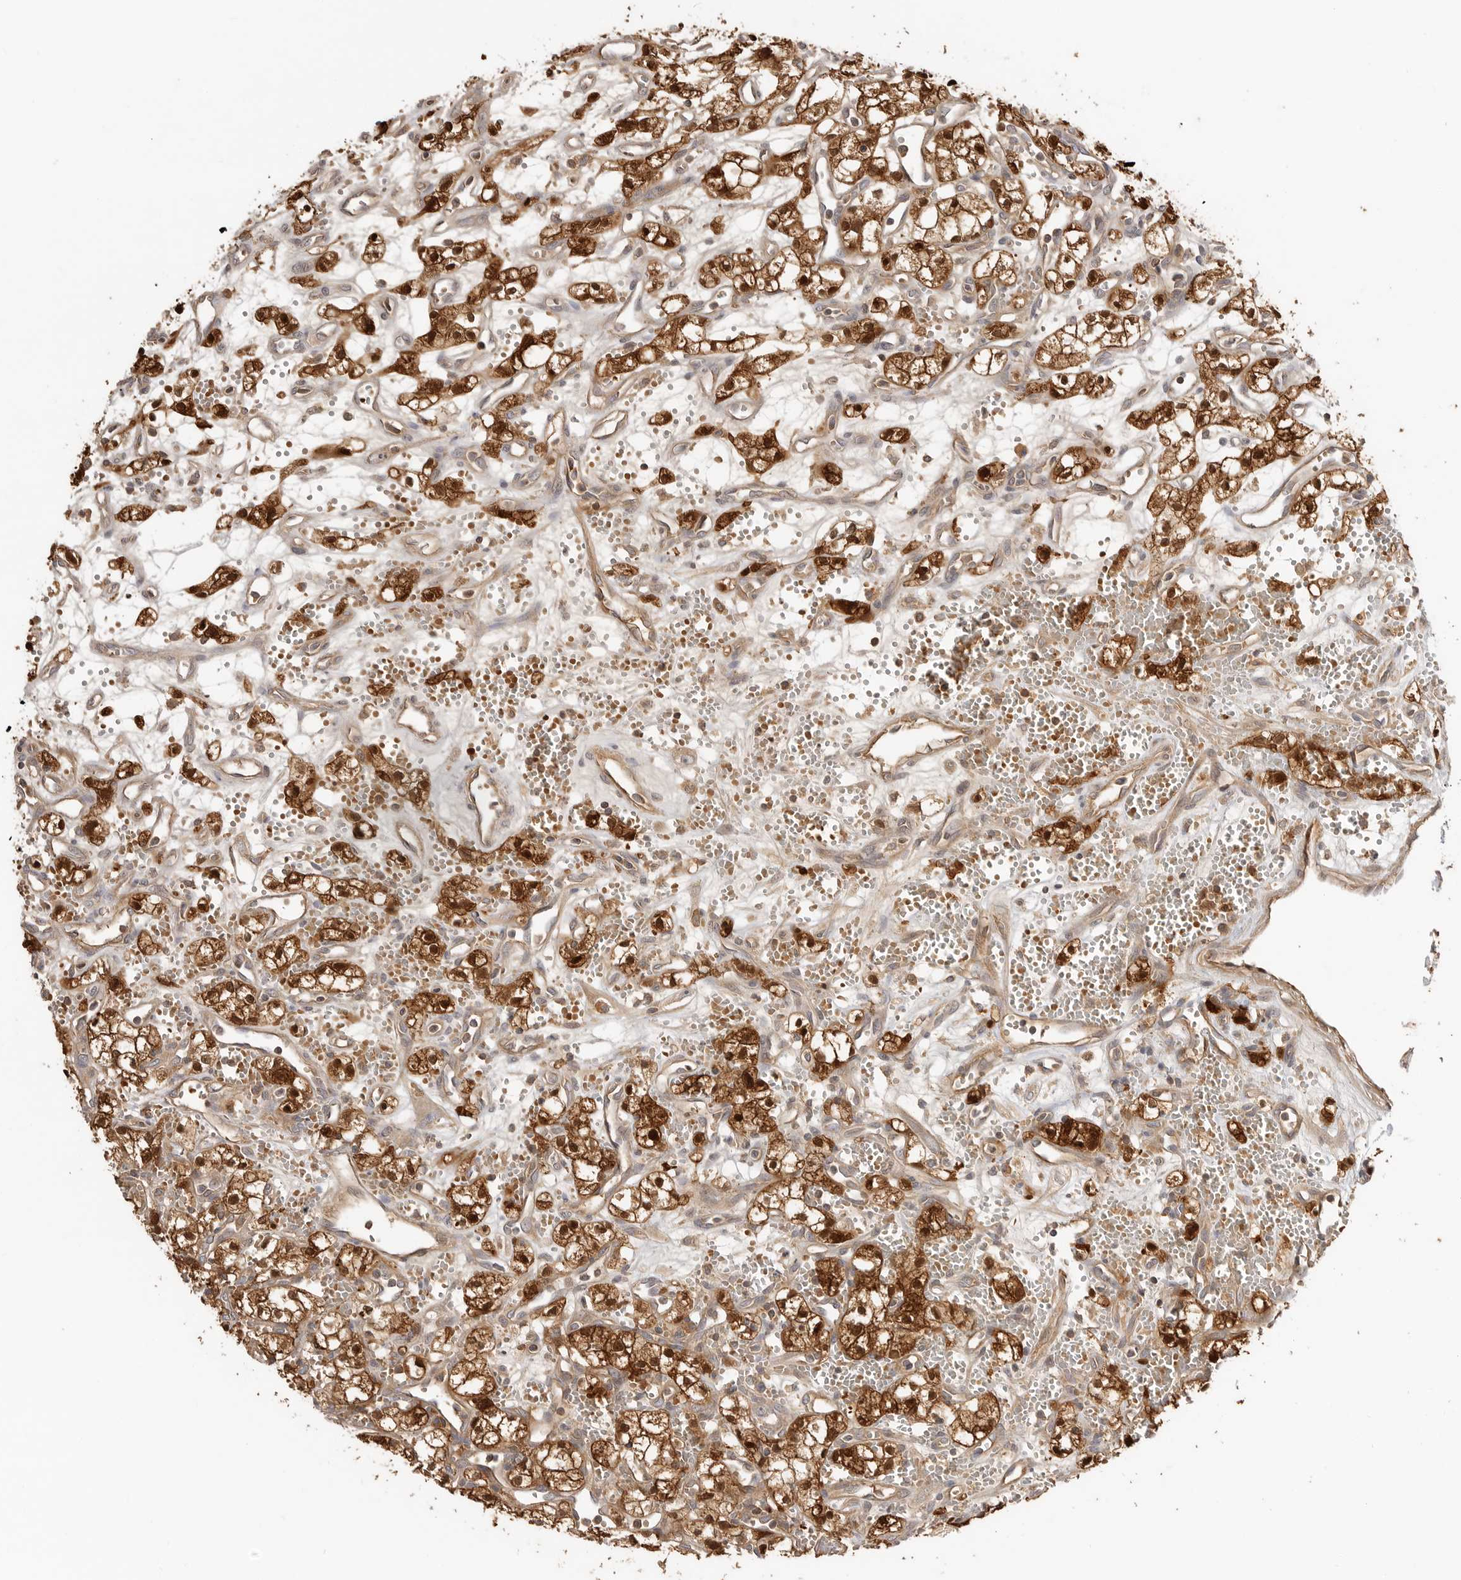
{"staining": {"intensity": "strong", "quantity": ">75%", "location": "cytoplasmic/membranous,nuclear"}, "tissue": "renal cancer", "cell_type": "Tumor cells", "image_type": "cancer", "snomed": [{"axis": "morphology", "description": "Adenocarcinoma, NOS"}, {"axis": "topography", "description": "Kidney"}], "caption": "Strong cytoplasmic/membranous and nuclear positivity is present in approximately >75% of tumor cells in adenocarcinoma (renal). (DAB IHC, brown staining for protein, blue staining for nuclei).", "gene": "CLDN12", "patient": {"sex": "male", "age": 59}}